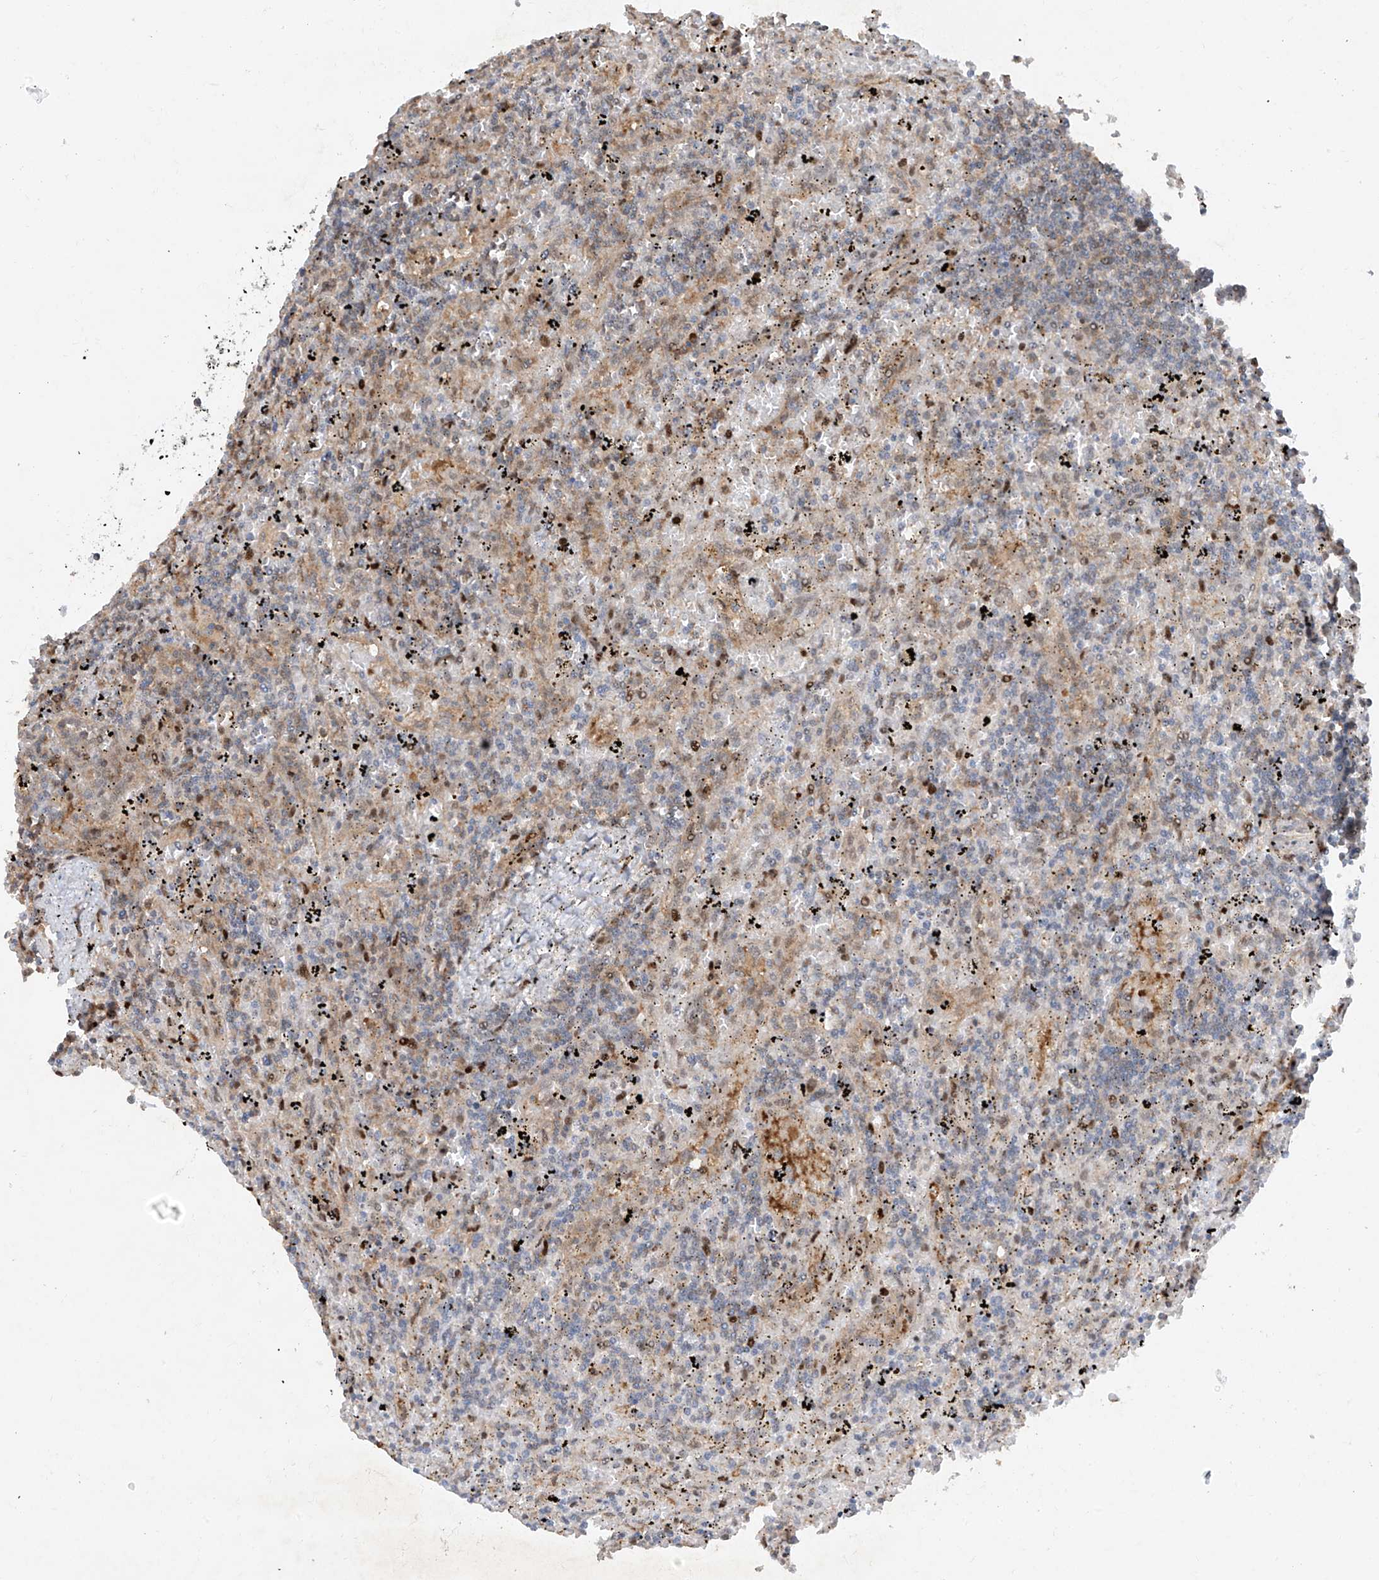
{"staining": {"intensity": "weak", "quantity": "<25%", "location": "cytoplasmic/membranous"}, "tissue": "lymphoma", "cell_type": "Tumor cells", "image_type": "cancer", "snomed": [{"axis": "morphology", "description": "Malignant lymphoma, non-Hodgkin's type, Low grade"}, {"axis": "topography", "description": "Spleen"}], "caption": "Immunohistochemical staining of lymphoma exhibits no significant positivity in tumor cells.", "gene": "ZNF358", "patient": {"sex": "male", "age": 76}}